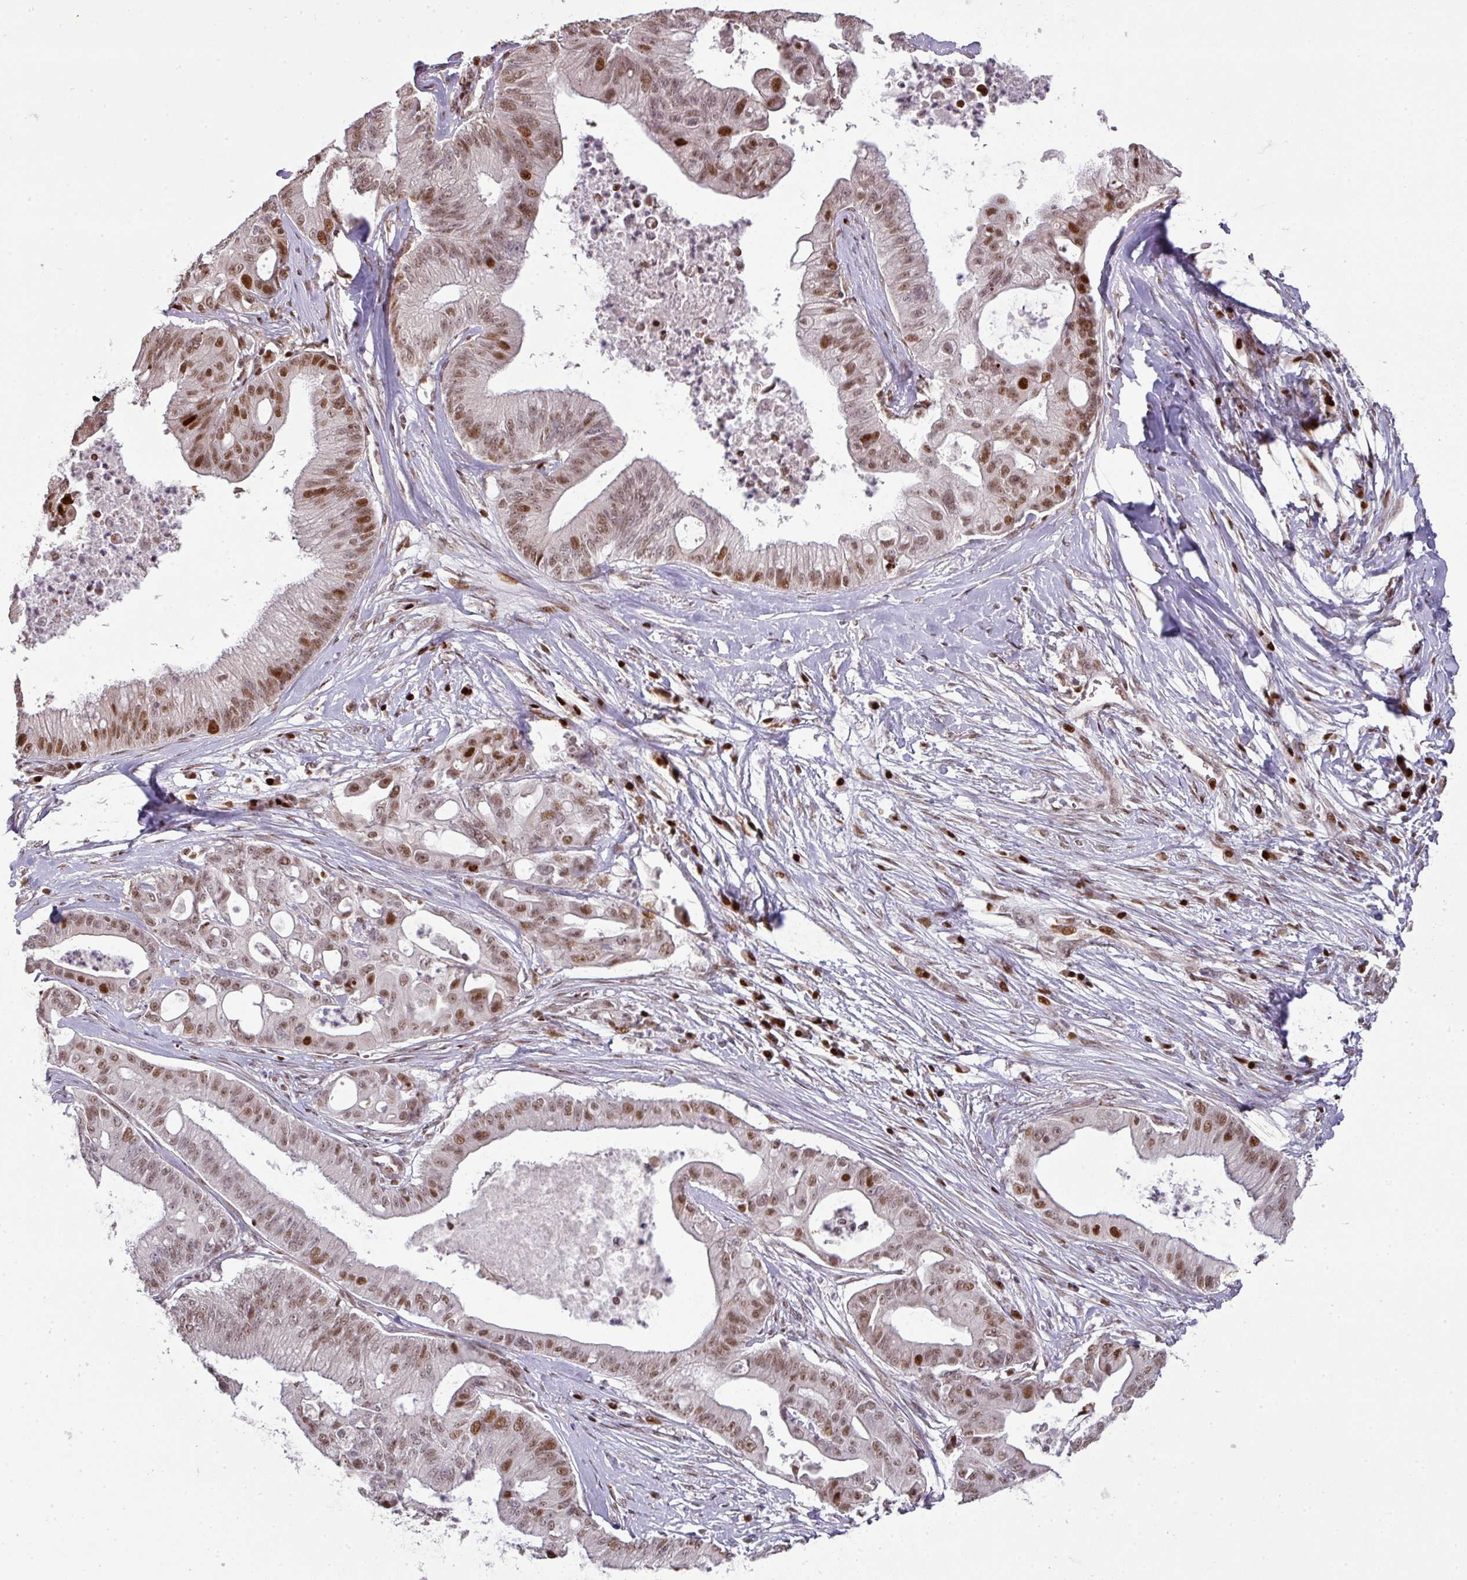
{"staining": {"intensity": "moderate", "quantity": "25%-75%", "location": "nuclear"}, "tissue": "ovarian cancer", "cell_type": "Tumor cells", "image_type": "cancer", "snomed": [{"axis": "morphology", "description": "Cystadenocarcinoma, mucinous, NOS"}, {"axis": "topography", "description": "Ovary"}], "caption": "Ovarian cancer stained with a brown dye displays moderate nuclear positive expression in about 25%-75% of tumor cells.", "gene": "MYSM1", "patient": {"sex": "female", "age": 70}}